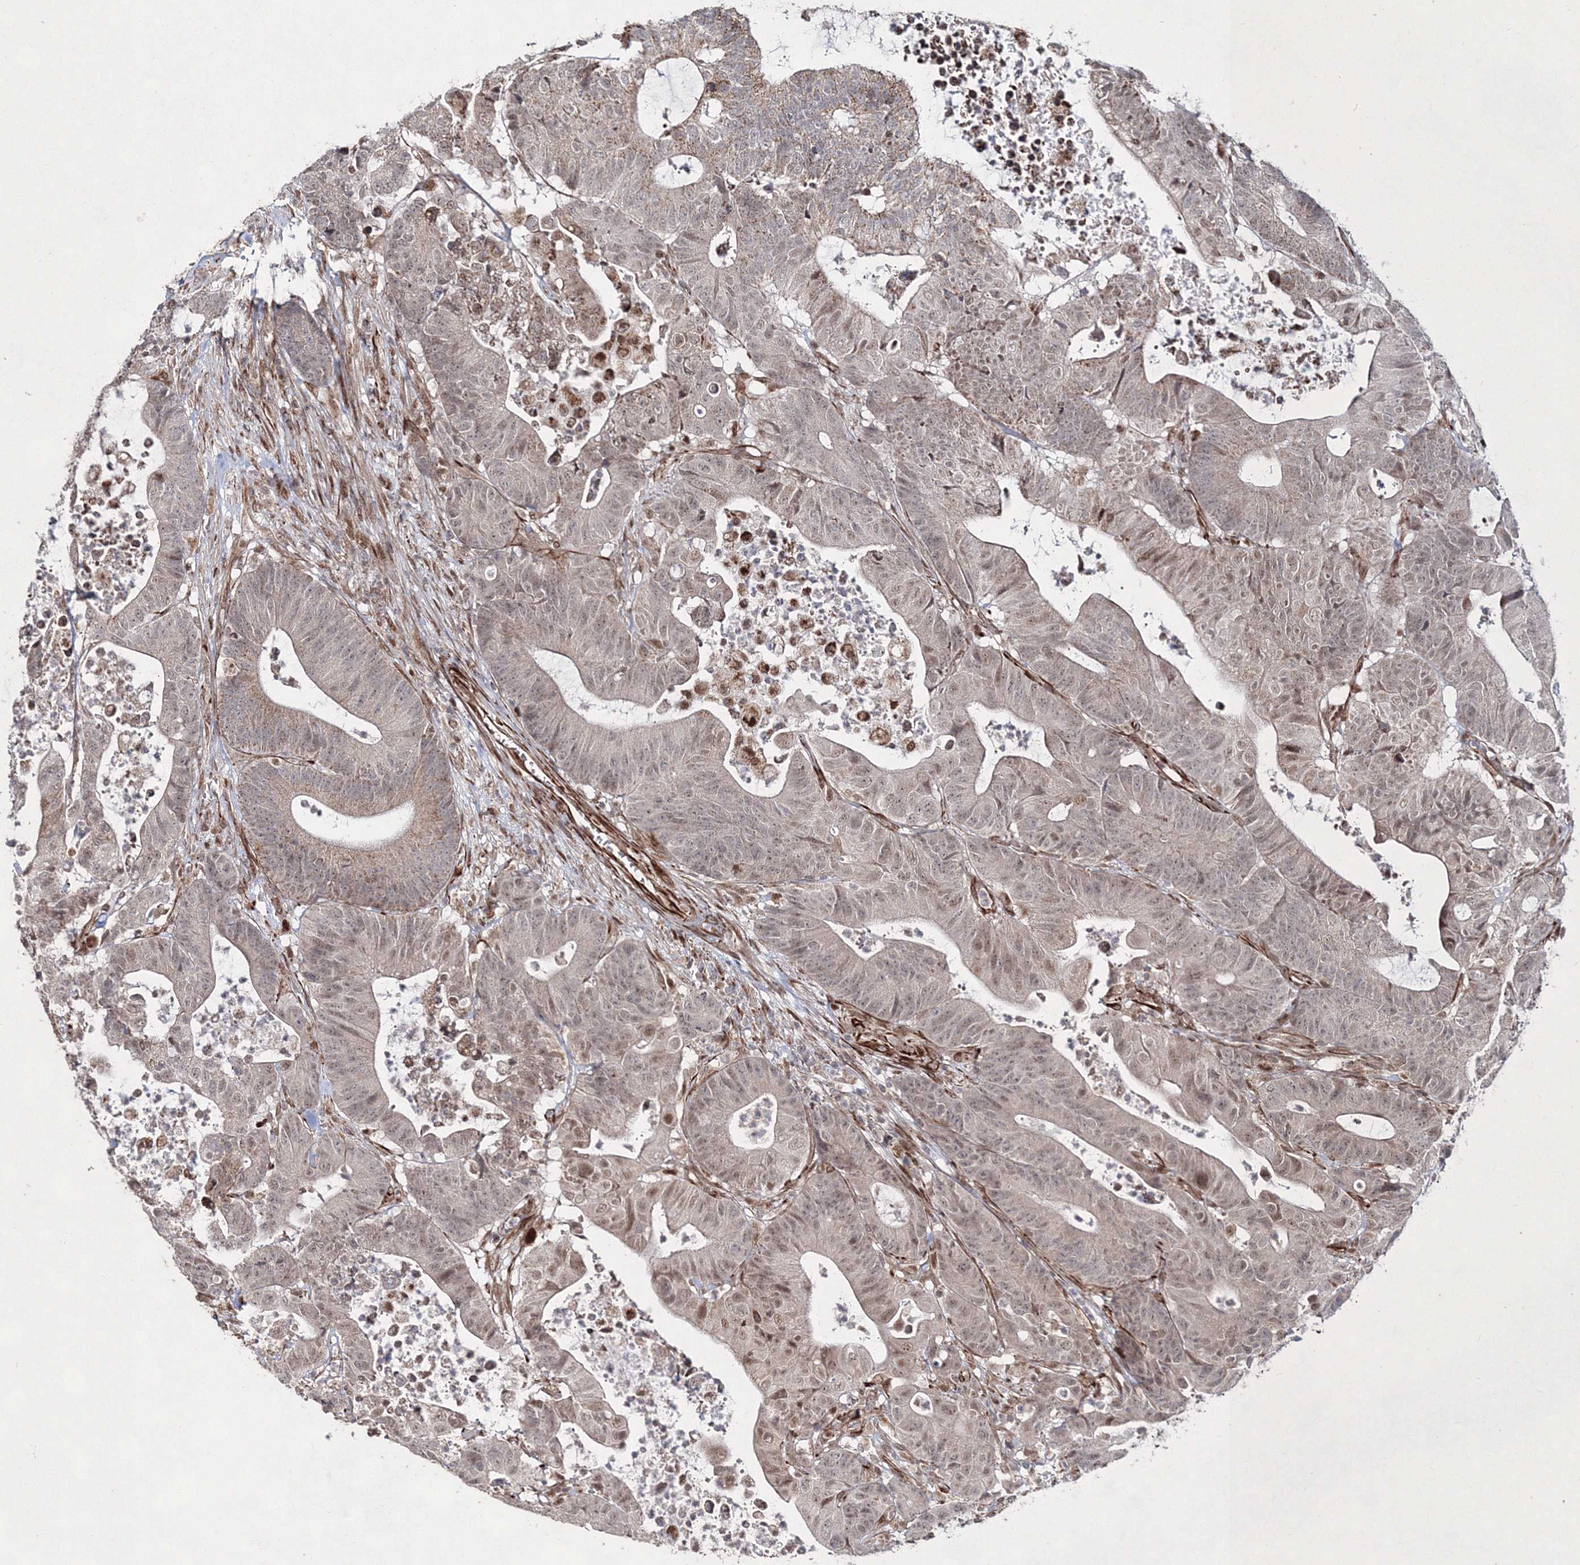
{"staining": {"intensity": "weak", "quantity": ">75%", "location": "cytoplasmic/membranous,nuclear"}, "tissue": "colorectal cancer", "cell_type": "Tumor cells", "image_type": "cancer", "snomed": [{"axis": "morphology", "description": "Adenocarcinoma, NOS"}, {"axis": "topography", "description": "Colon"}], "caption": "Brown immunohistochemical staining in colorectal adenocarcinoma reveals weak cytoplasmic/membranous and nuclear positivity in approximately >75% of tumor cells.", "gene": "SNIP1", "patient": {"sex": "female", "age": 84}}